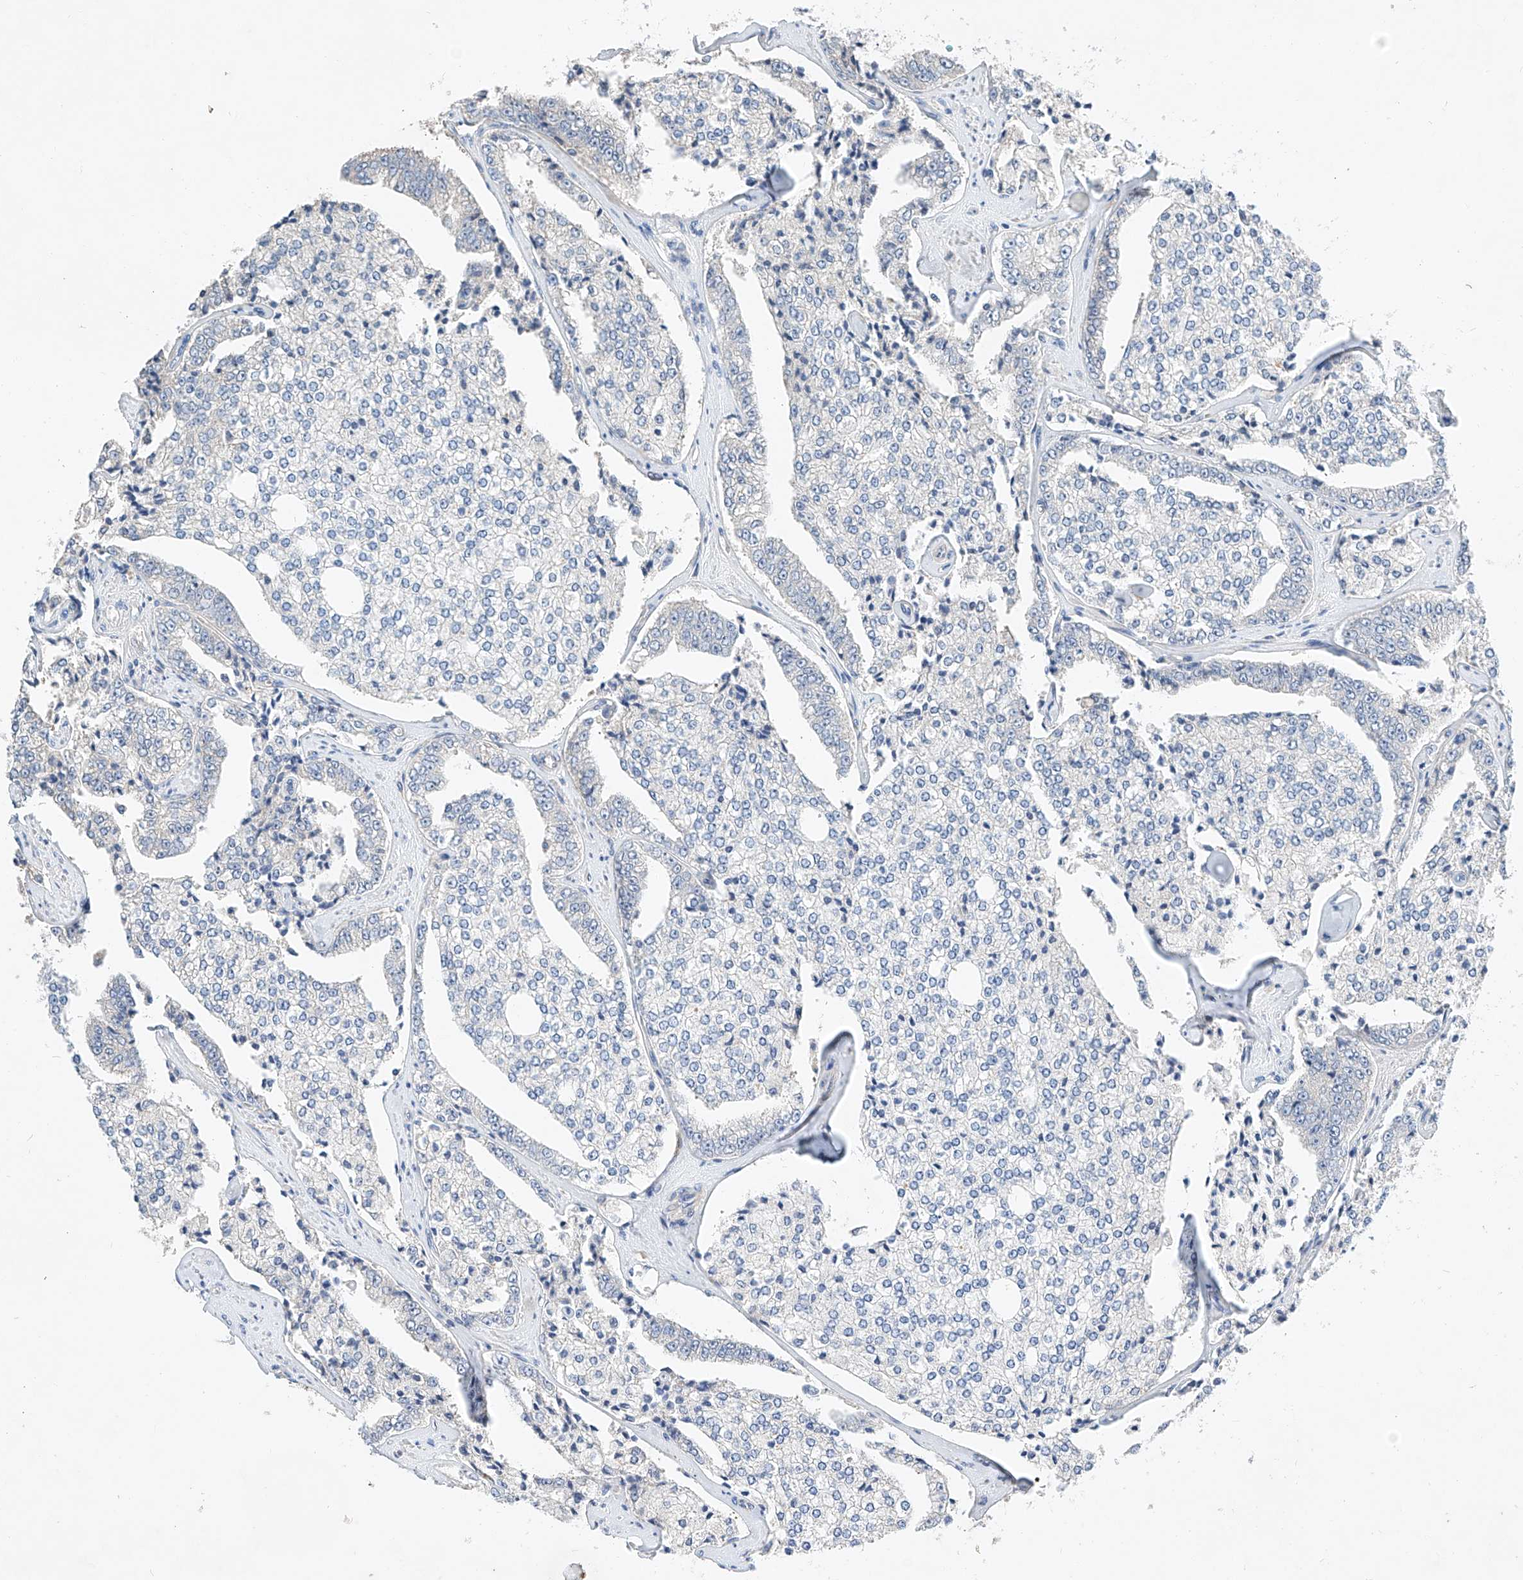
{"staining": {"intensity": "negative", "quantity": "none", "location": "none"}, "tissue": "prostate cancer", "cell_type": "Tumor cells", "image_type": "cancer", "snomed": [{"axis": "morphology", "description": "Adenocarcinoma, High grade"}, {"axis": "topography", "description": "Prostate"}], "caption": "Photomicrograph shows no protein positivity in tumor cells of high-grade adenocarcinoma (prostate) tissue.", "gene": "RUSC1", "patient": {"sex": "male", "age": 71}}